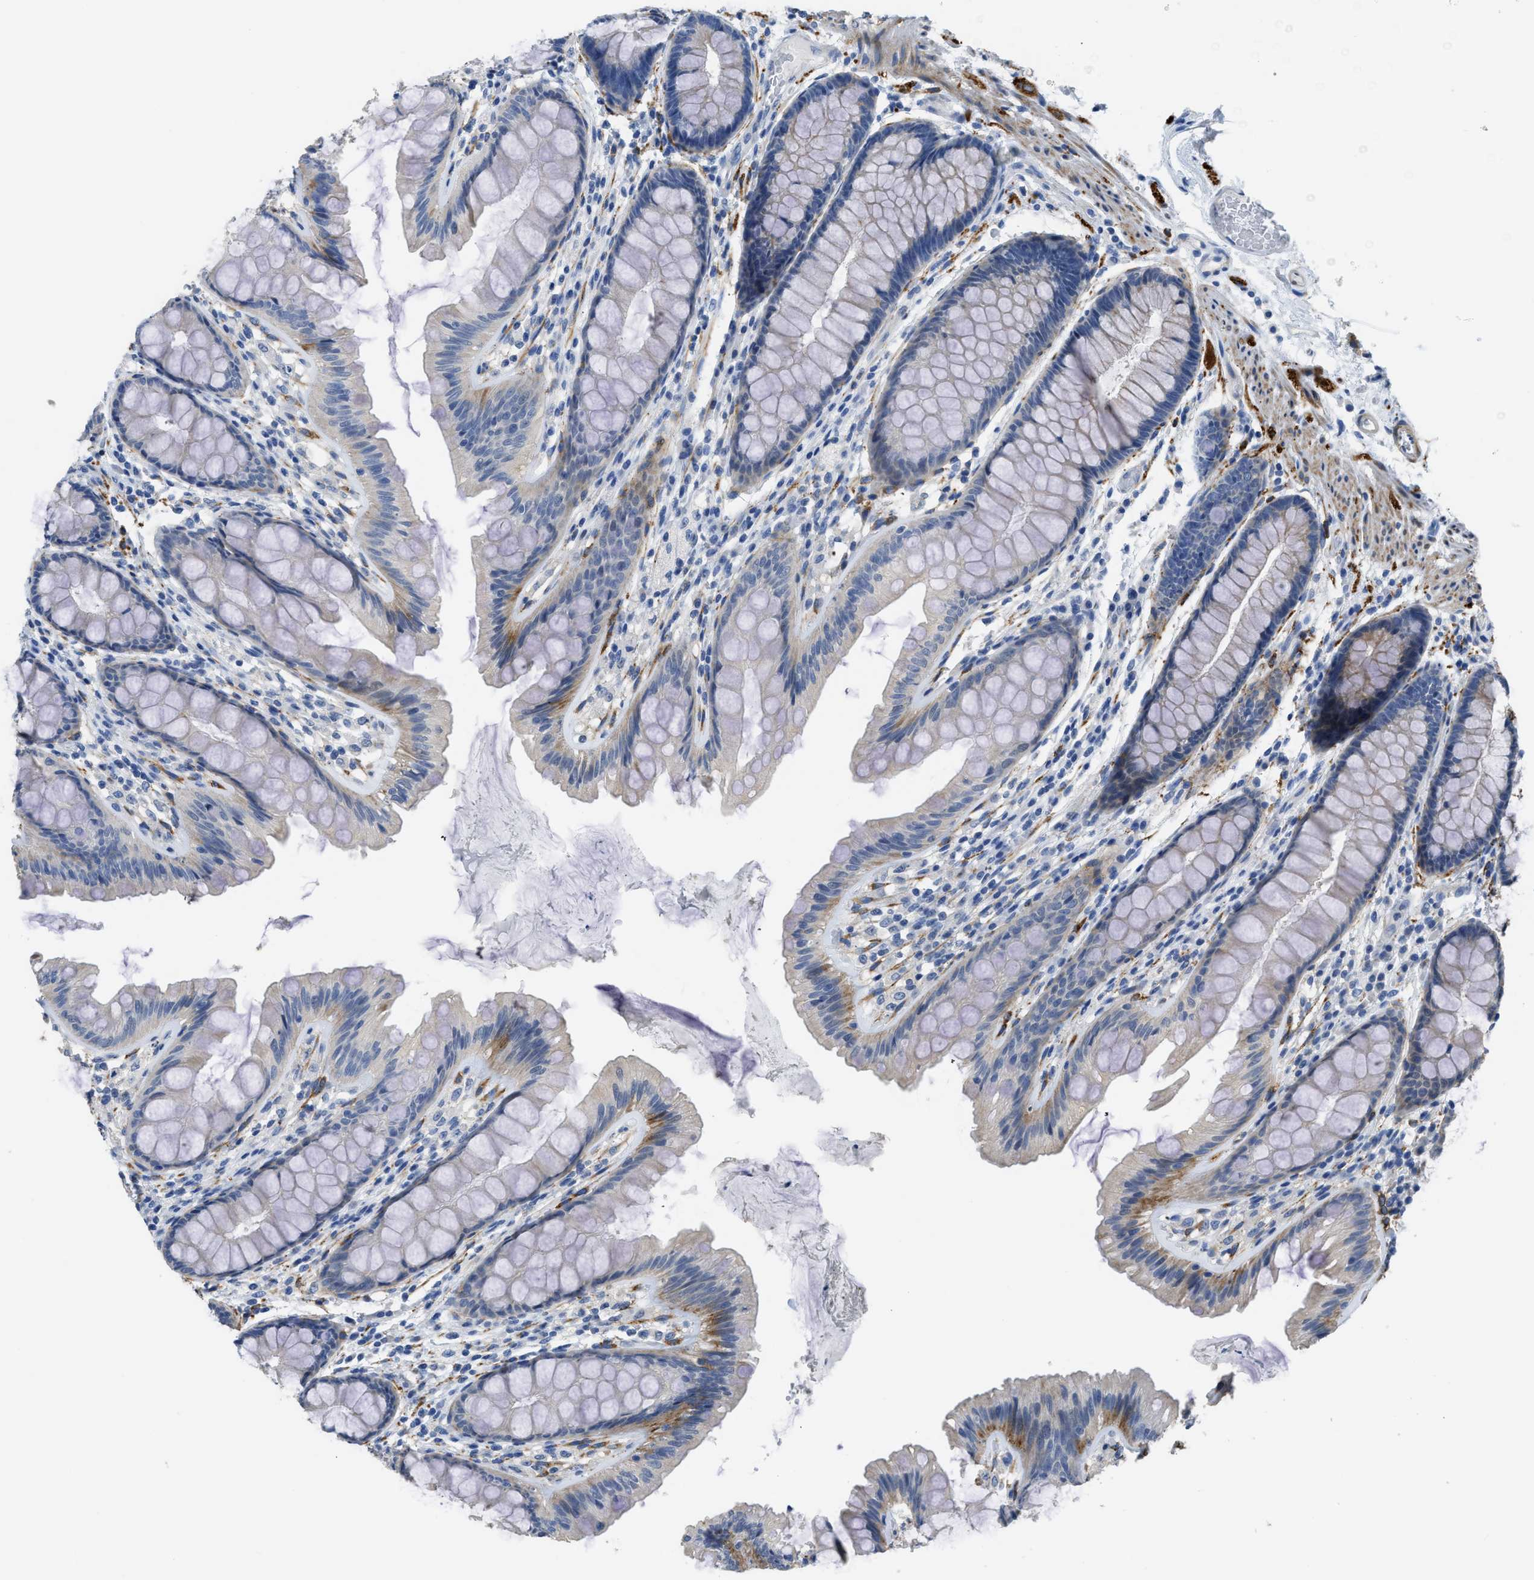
{"staining": {"intensity": "weak", "quantity": "25%-75%", "location": "cytoplasmic/membranous"}, "tissue": "colon", "cell_type": "Endothelial cells", "image_type": "normal", "snomed": [{"axis": "morphology", "description": "Normal tissue, NOS"}, {"axis": "topography", "description": "Colon"}], "caption": "About 25%-75% of endothelial cells in benign human colon show weak cytoplasmic/membranous protein positivity as visualized by brown immunohistochemical staining.", "gene": "ZSWIM5", "patient": {"sex": "female", "age": 56}}